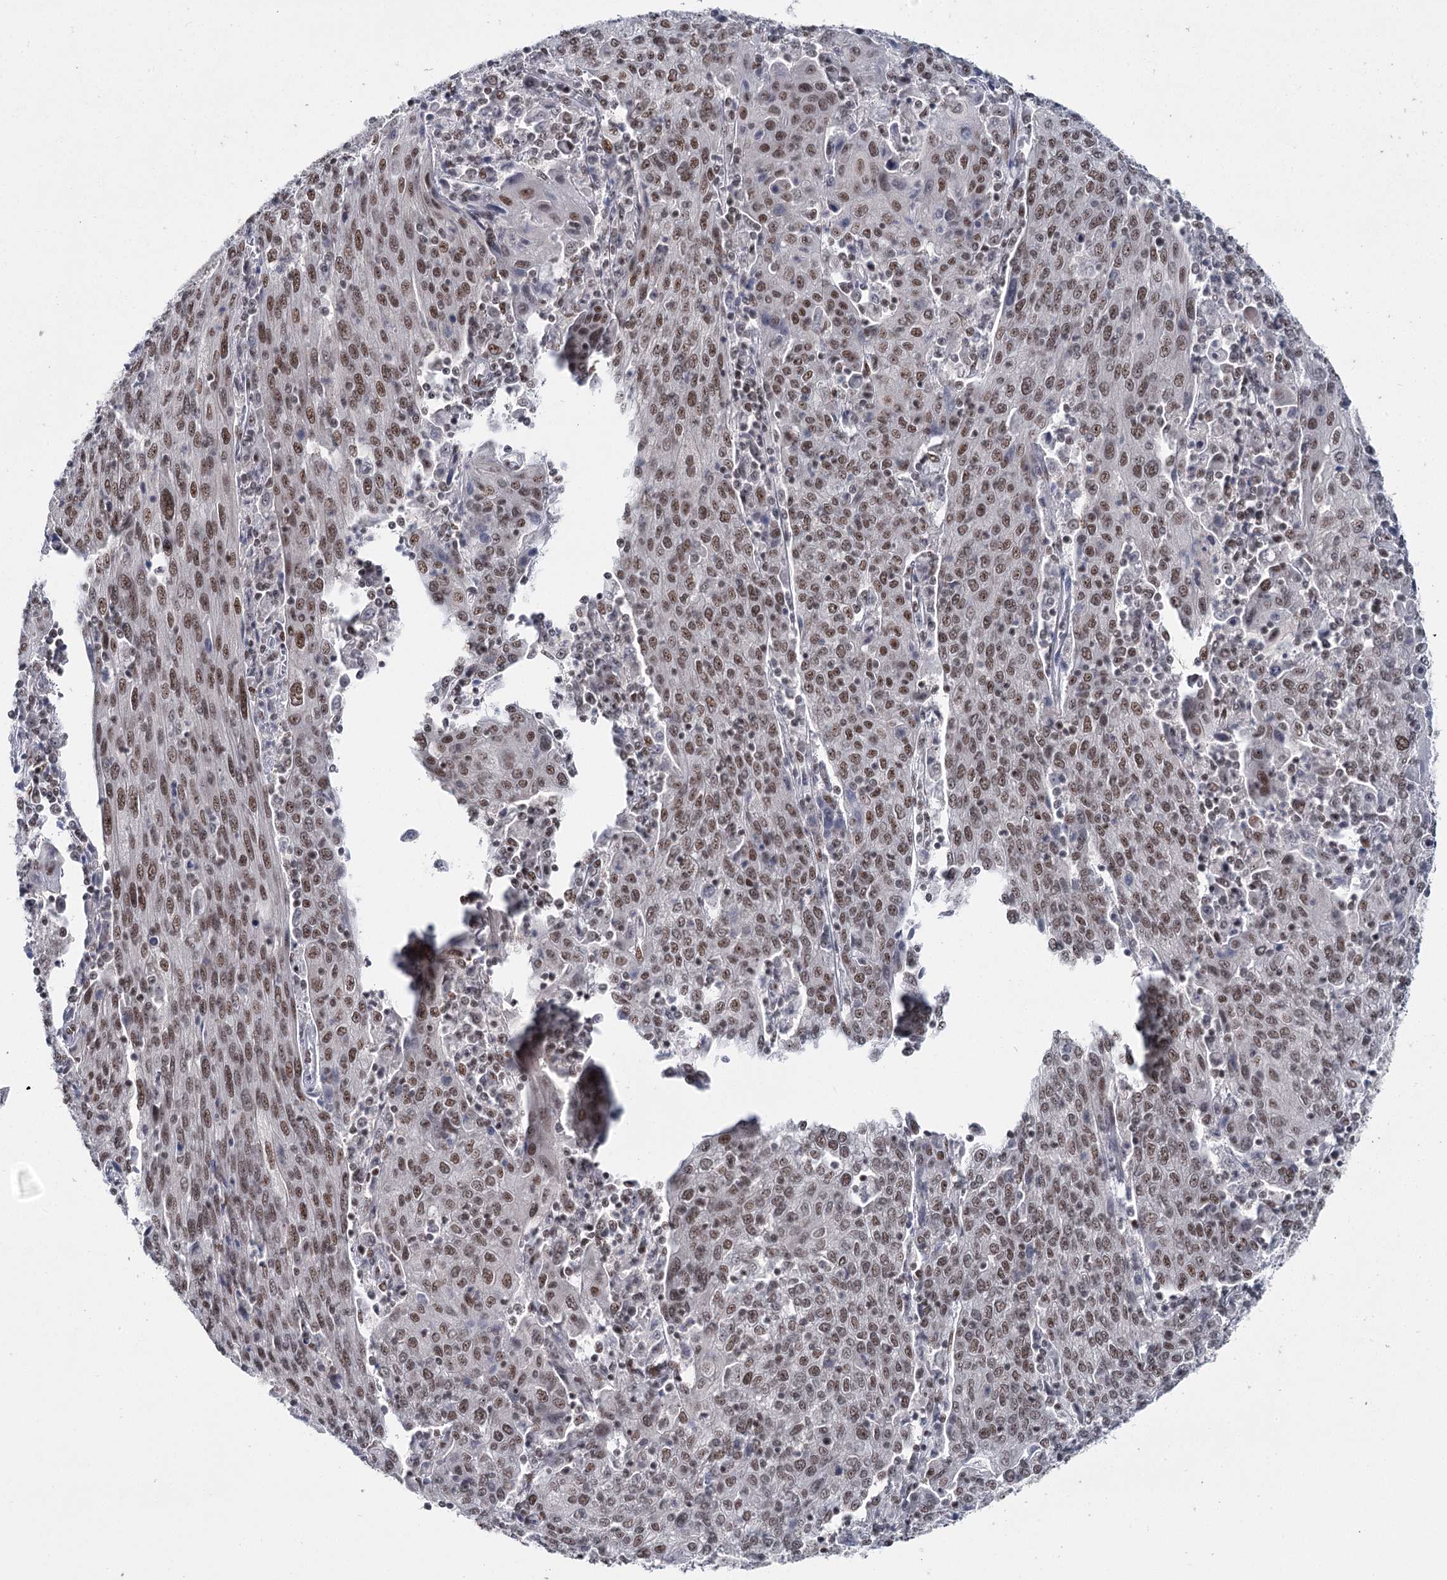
{"staining": {"intensity": "moderate", "quantity": ">75%", "location": "nuclear"}, "tissue": "cervical cancer", "cell_type": "Tumor cells", "image_type": "cancer", "snomed": [{"axis": "morphology", "description": "Squamous cell carcinoma, NOS"}, {"axis": "topography", "description": "Cervix"}], "caption": "This is an image of immunohistochemistry (IHC) staining of squamous cell carcinoma (cervical), which shows moderate expression in the nuclear of tumor cells.", "gene": "SCAF8", "patient": {"sex": "female", "age": 67}}